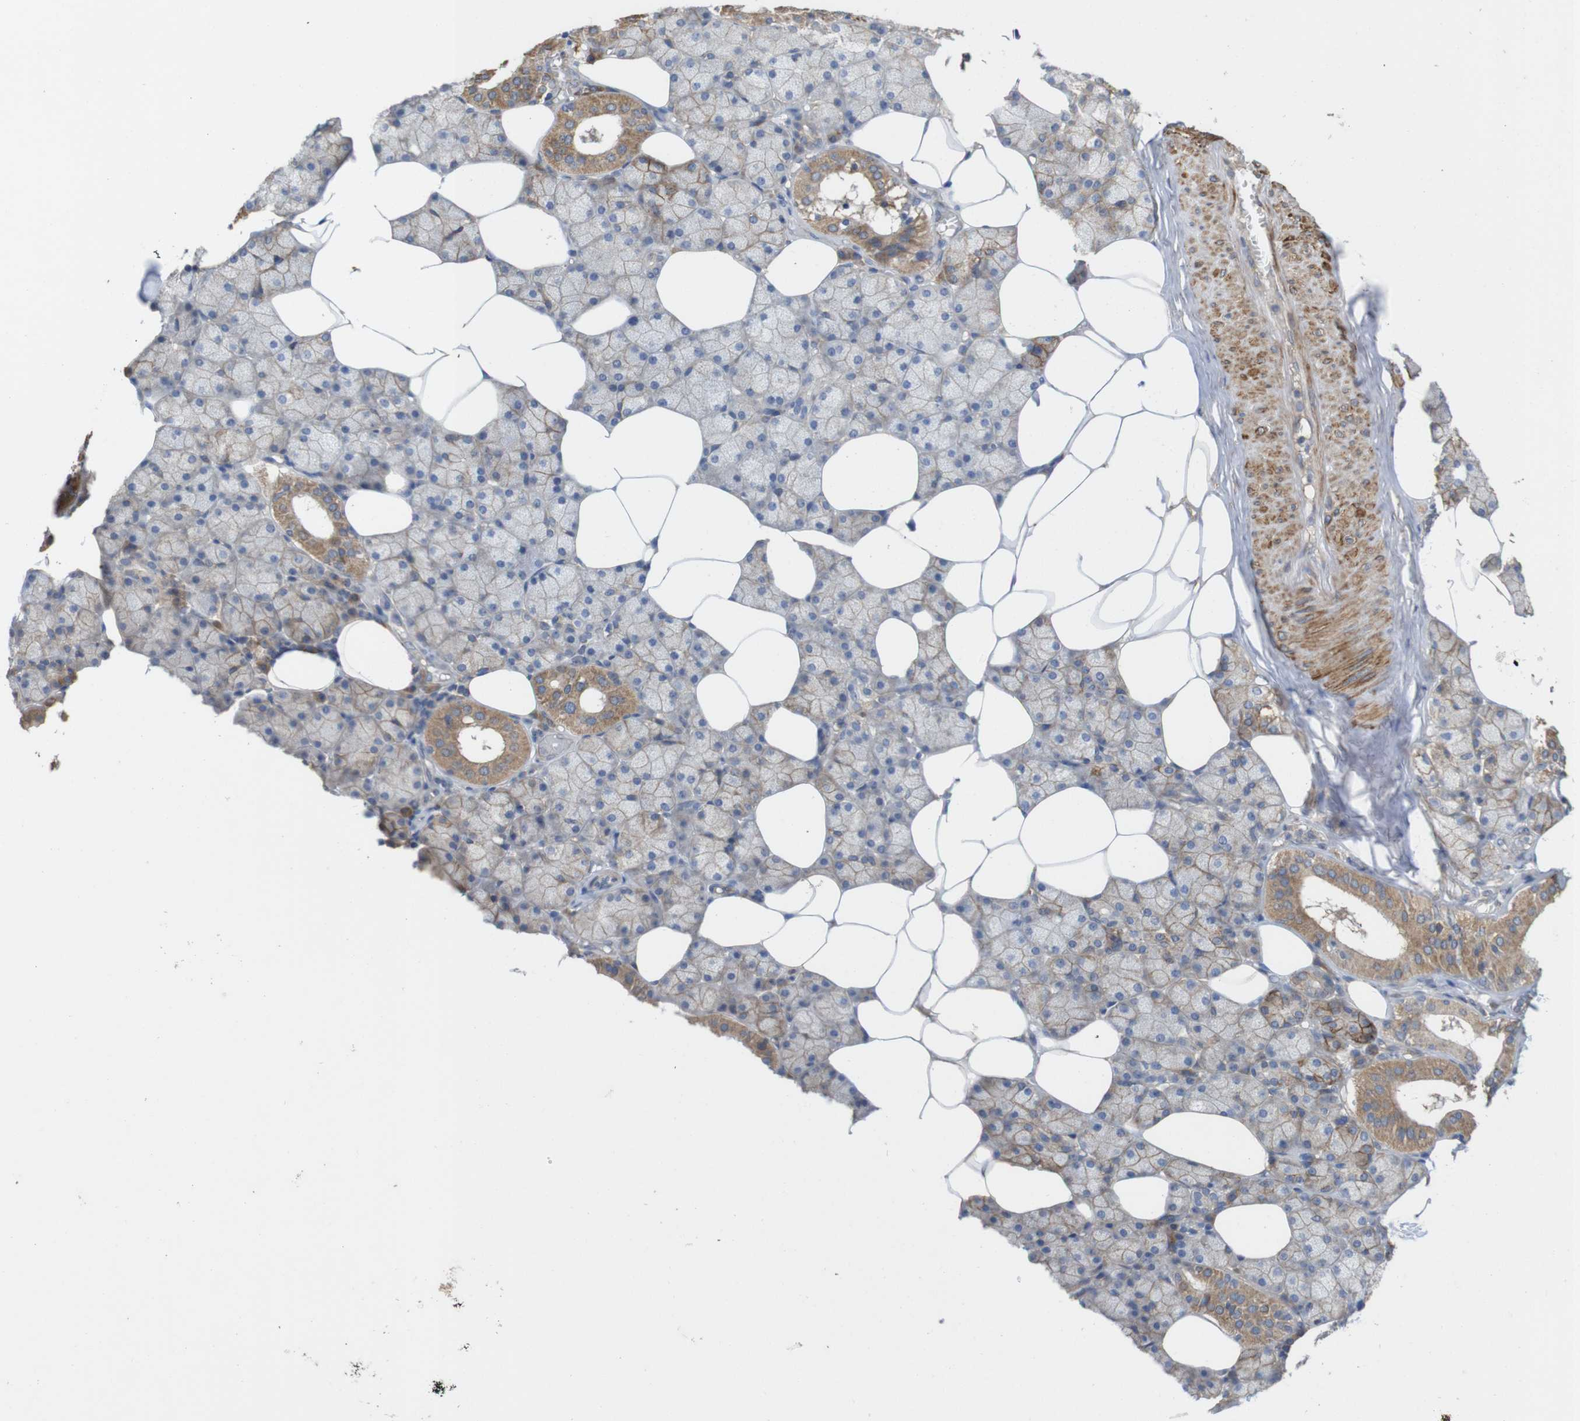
{"staining": {"intensity": "moderate", "quantity": "25%-75%", "location": "cytoplasmic/membranous"}, "tissue": "salivary gland", "cell_type": "Glandular cells", "image_type": "normal", "snomed": [{"axis": "morphology", "description": "Normal tissue, NOS"}, {"axis": "topography", "description": "Salivary gland"}], "caption": "Immunohistochemistry (IHC) of normal salivary gland exhibits medium levels of moderate cytoplasmic/membranous expression in about 25%-75% of glandular cells.", "gene": "KCNS3", "patient": {"sex": "male", "age": 62}}